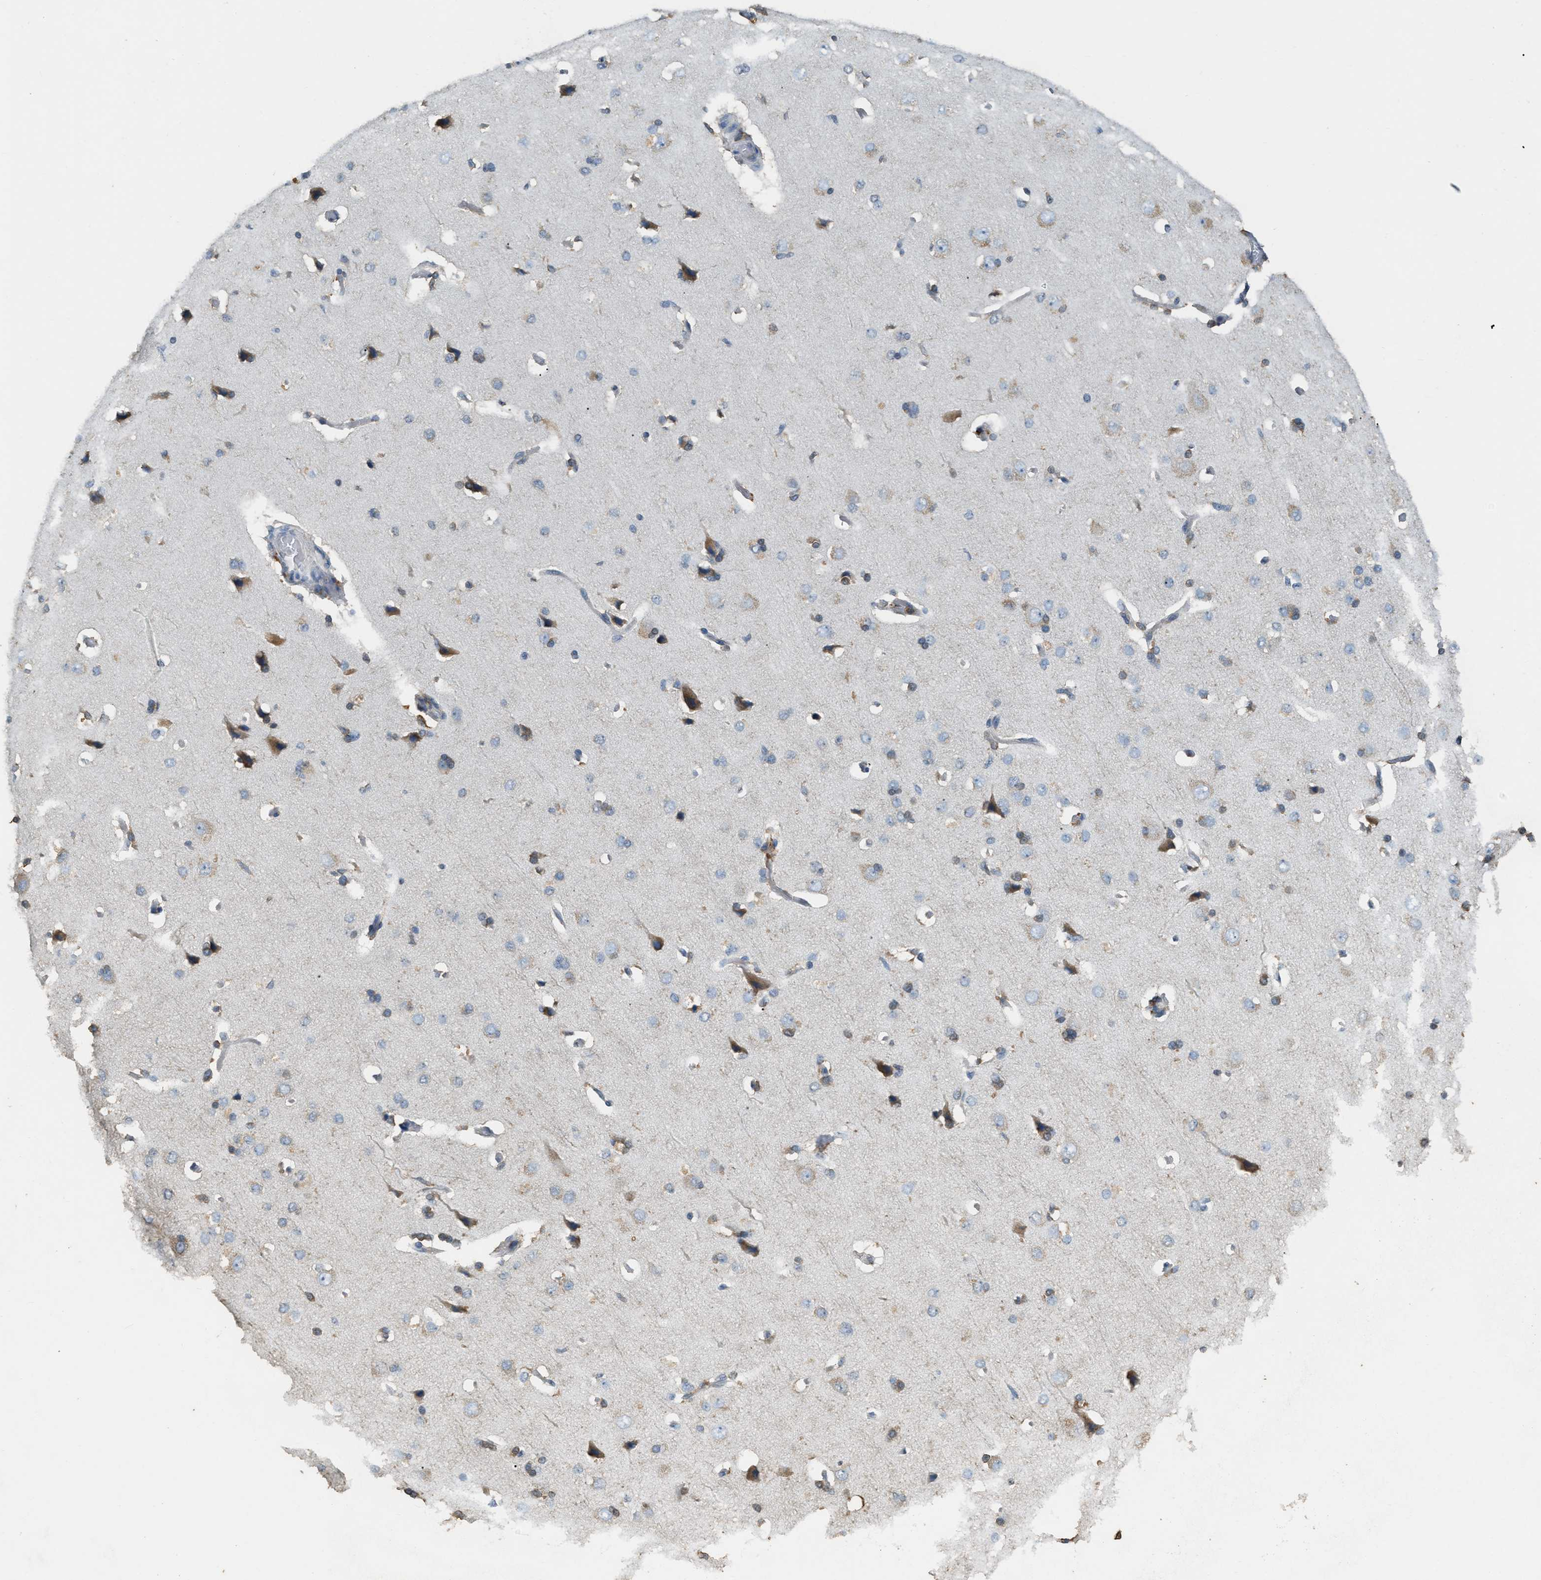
{"staining": {"intensity": "weak", "quantity": "<25%", "location": "cytoplasmic/membranous"}, "tissue": "cerebral cortex", "cell_type": "Endothelial cells", "image_type": "normal", "snomed": [{"axis": "morphology", "description": "Normal tissue, NOS"}, {"axis": "topography", "description": "Cerebral cortex"}], "caption": "Endothelial cells show no significant protein staining in unremarkable cerebral cortex. (Brightfield microscopy of DAB immunohistochemistry (IHC) at high magnification).", "gene": "GCN1", "patient": {"sex": "male", "age": 62}}